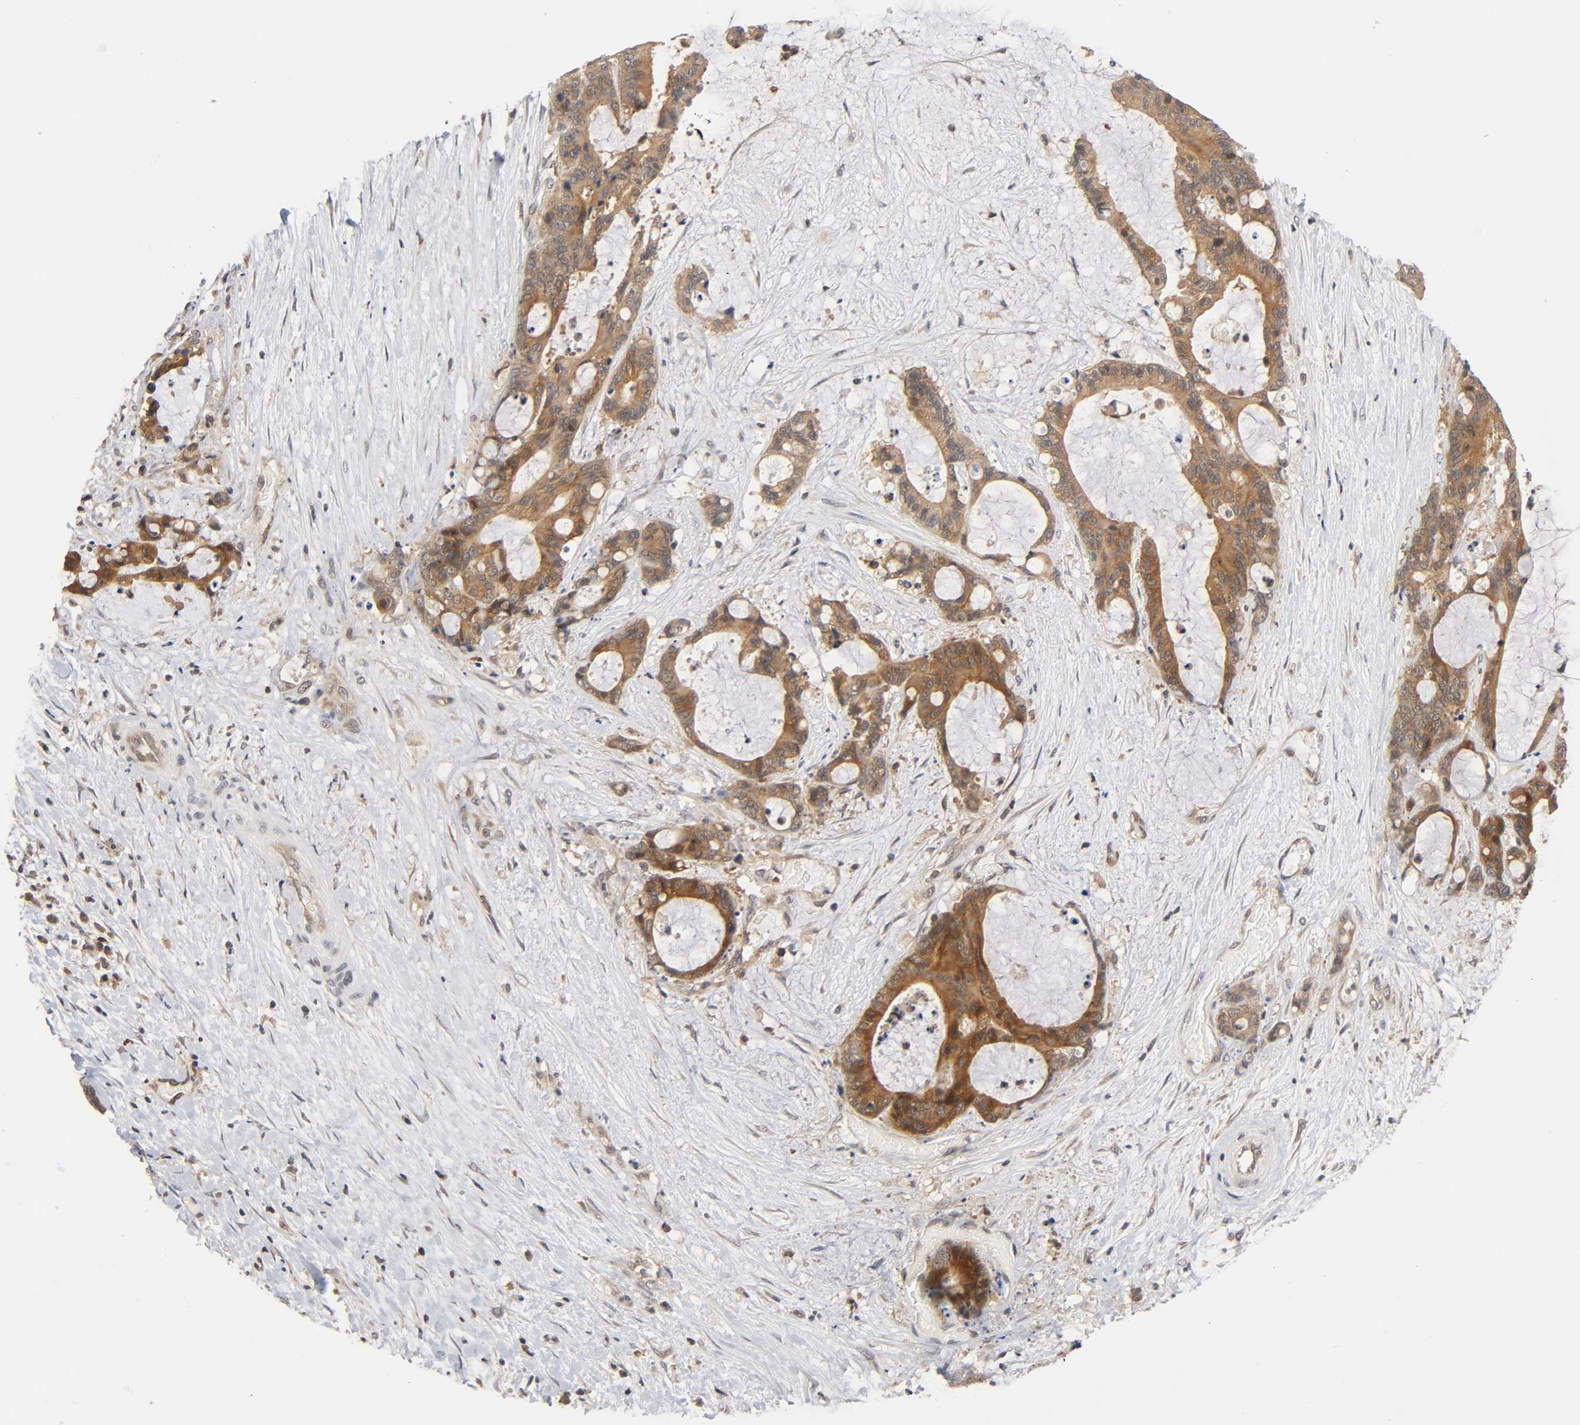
{"staining": {"intensity": "strong", "quantity": ">75%", "location": "cytoplasmic/membranous"}, "tissue": "liver cancer", "cell_type": "Tumor cells", "image_type": "cancer", "snomed": [{"axis": "morphology", "description": "Cholangiocarcinoma"}, {"axis": "topography", "description": "Liver"}], "caption": "High-power microscopy captured an immunohistochemistry (IHC) photomicrograph of cholangiocarcinoma (liver), revealing strong cytoplasmic/membranous staining in about >75% of tumor cells. Nuclei are stained in blue.", "gene": "PRKAB1", "patient": {"sex": "female", "age": 73}}